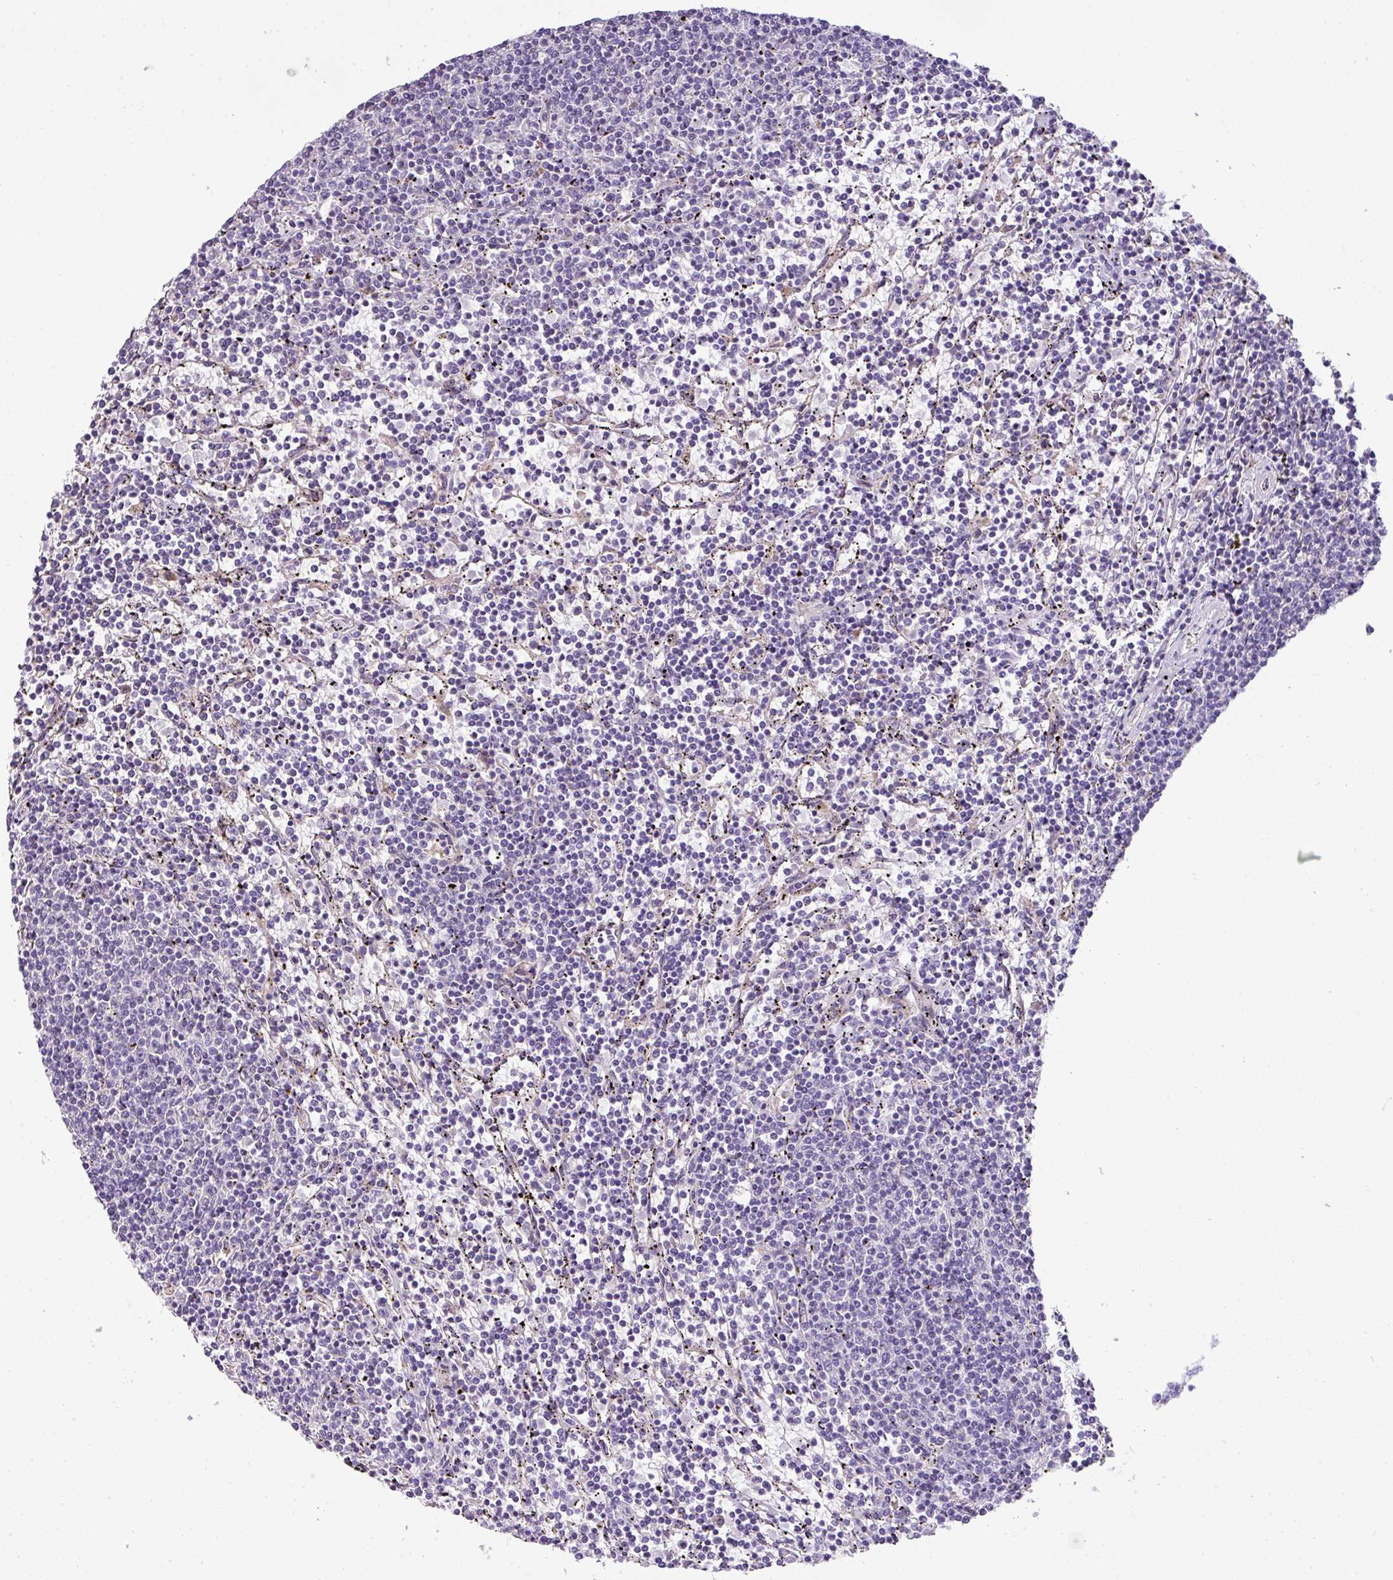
{"staining": {"intensity": "negative", "quantity": "none", "location": "none"}, "tissue": "lymphoma", "cell_type": "Tumor cells", "image_type": "cancer", "snomed": [{"axis": "morphology", "description": "Malignant lymphoma, non-Hodgkin's type, Low grade"}, {"axis": "topography", "description": "Spleen"}], "caption": "High magnification brightfield microscopy of lymphoma stained with DAB (3,3'-diaminobenzidine) (brown) and counterstained with hematoxylin (blue): tumor cells show no significant staining.", "gene": "PIK3R5", "patient": {"sex": "female", "age": 50}}